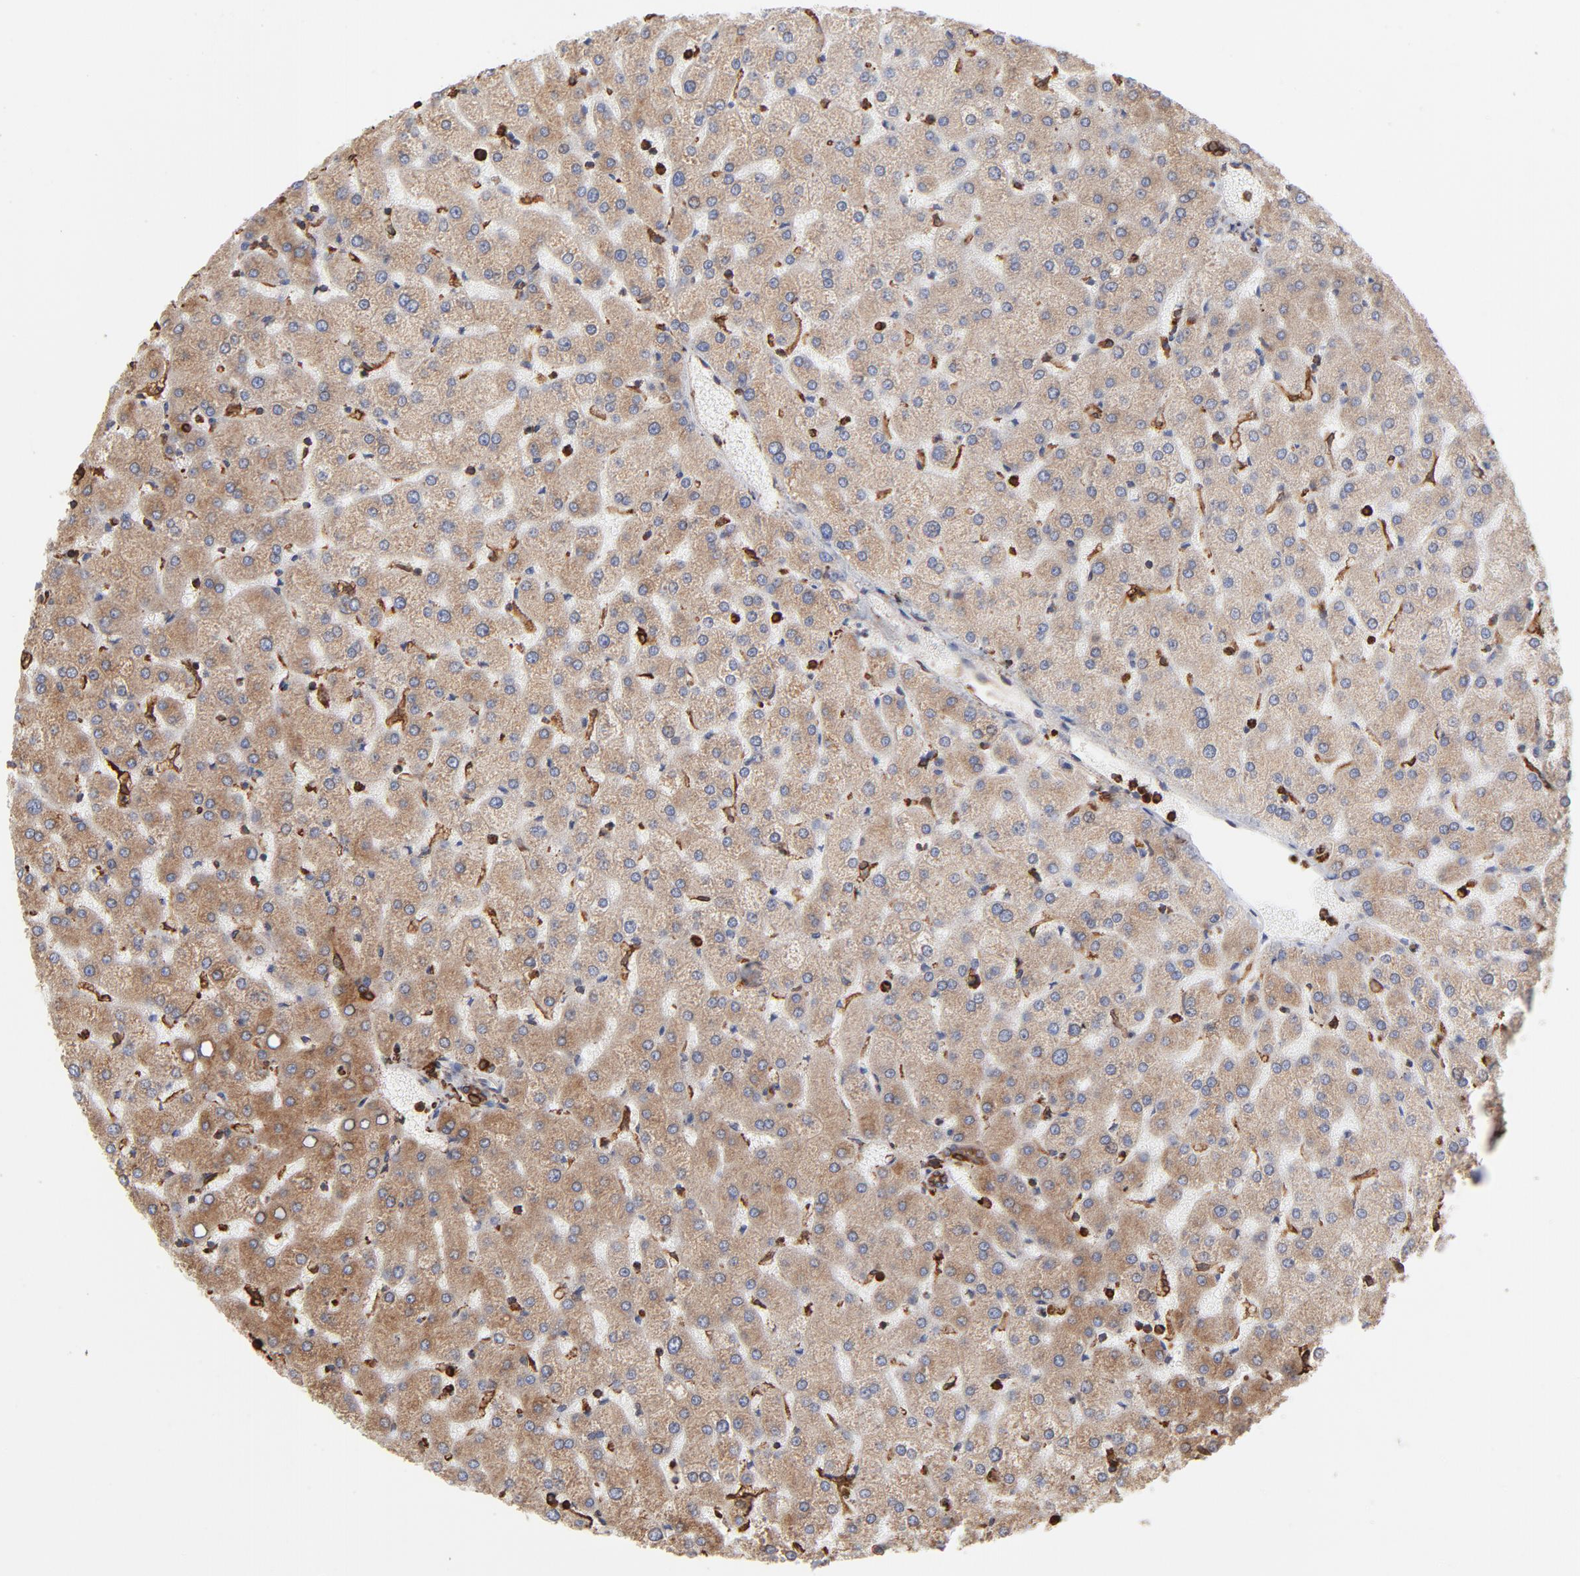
{"staining": {"intensity": "moderate", "quantity": ">75%", "location": "cytoplasmic/membranous"}, "tissue": "liver", "cell_type": "Cholangiocytes", "image_type": "normal", "snomed": [{"axis": "morphology", "description": "Normal tissue, NOS"}, {"axis": "topography", "description": "Liver"}], "caption": "Liver was stained to show a protein in brown. There is medium levels of moderate cytoplasmic/membranous expression in about >75% of cholangiocytes. The protein is stained brown, and the nuclei are stained in blue (DAB IHC with brightfield microscopy, high magnification).", "gene": "CANX", "patient": {"sex": "female", "age": 32}}